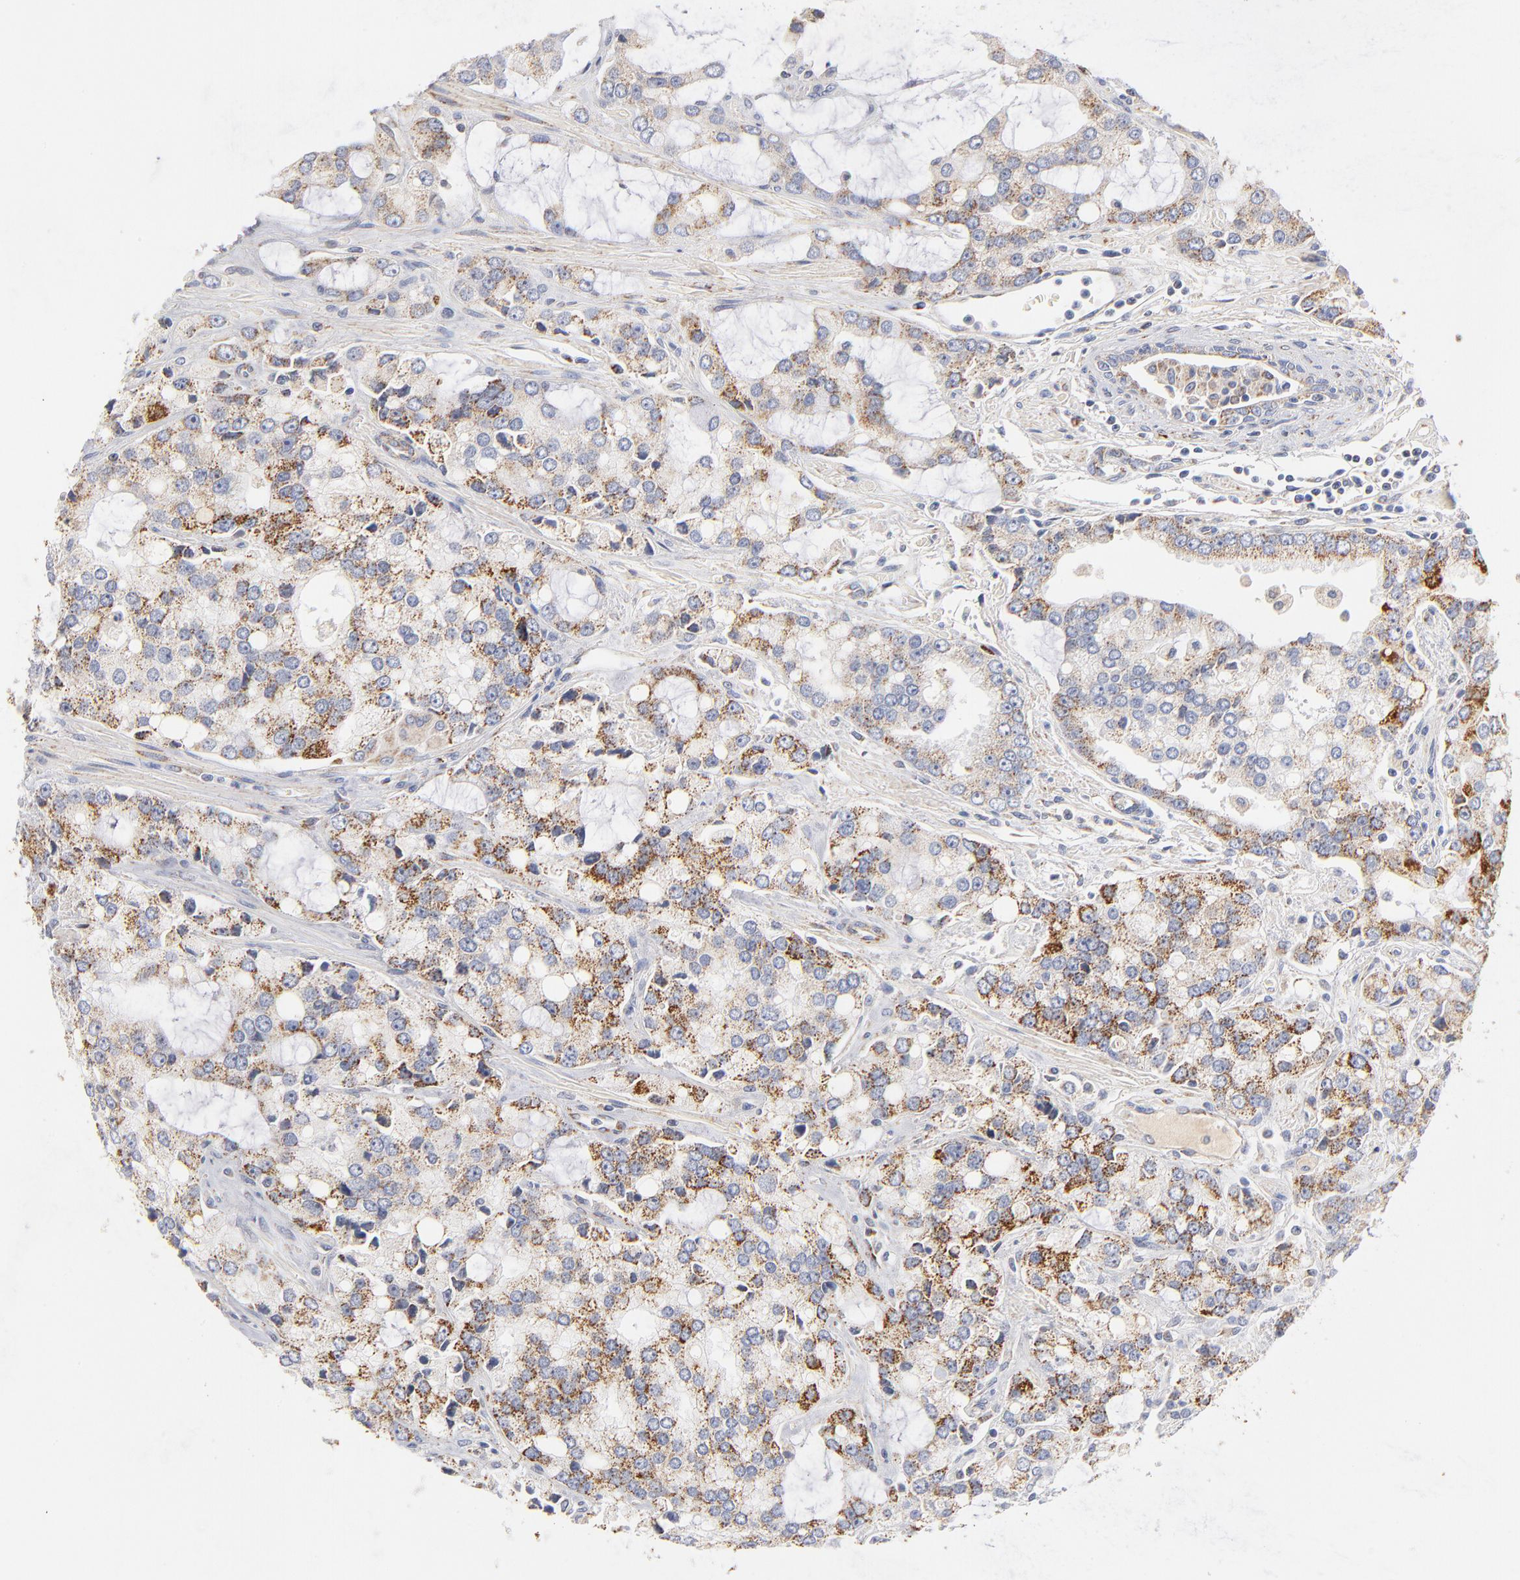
{"staining": {"intensity": "moderate", "quantity": ">75%", "location": "cytoplasmic/membranous"}, "tissue": "prostate cancer", "cell_type": "Tumor cells", "image_type": "cancer", "snomed": [{"axis": "morphology", "description": "Adenocarcinoma, High grade"}, {"axis": "topography", "description": "Prostate"}], "caption": "Prostate cancer (high-grade adenocarcinoma) tissue demonstrates moderate cytoplasmic/membranous staining in about >75% of tumor cells, visualized by immunohistochemistry.", "gene": "DLAT", "patient": {"sex": "male", "age": 67}}